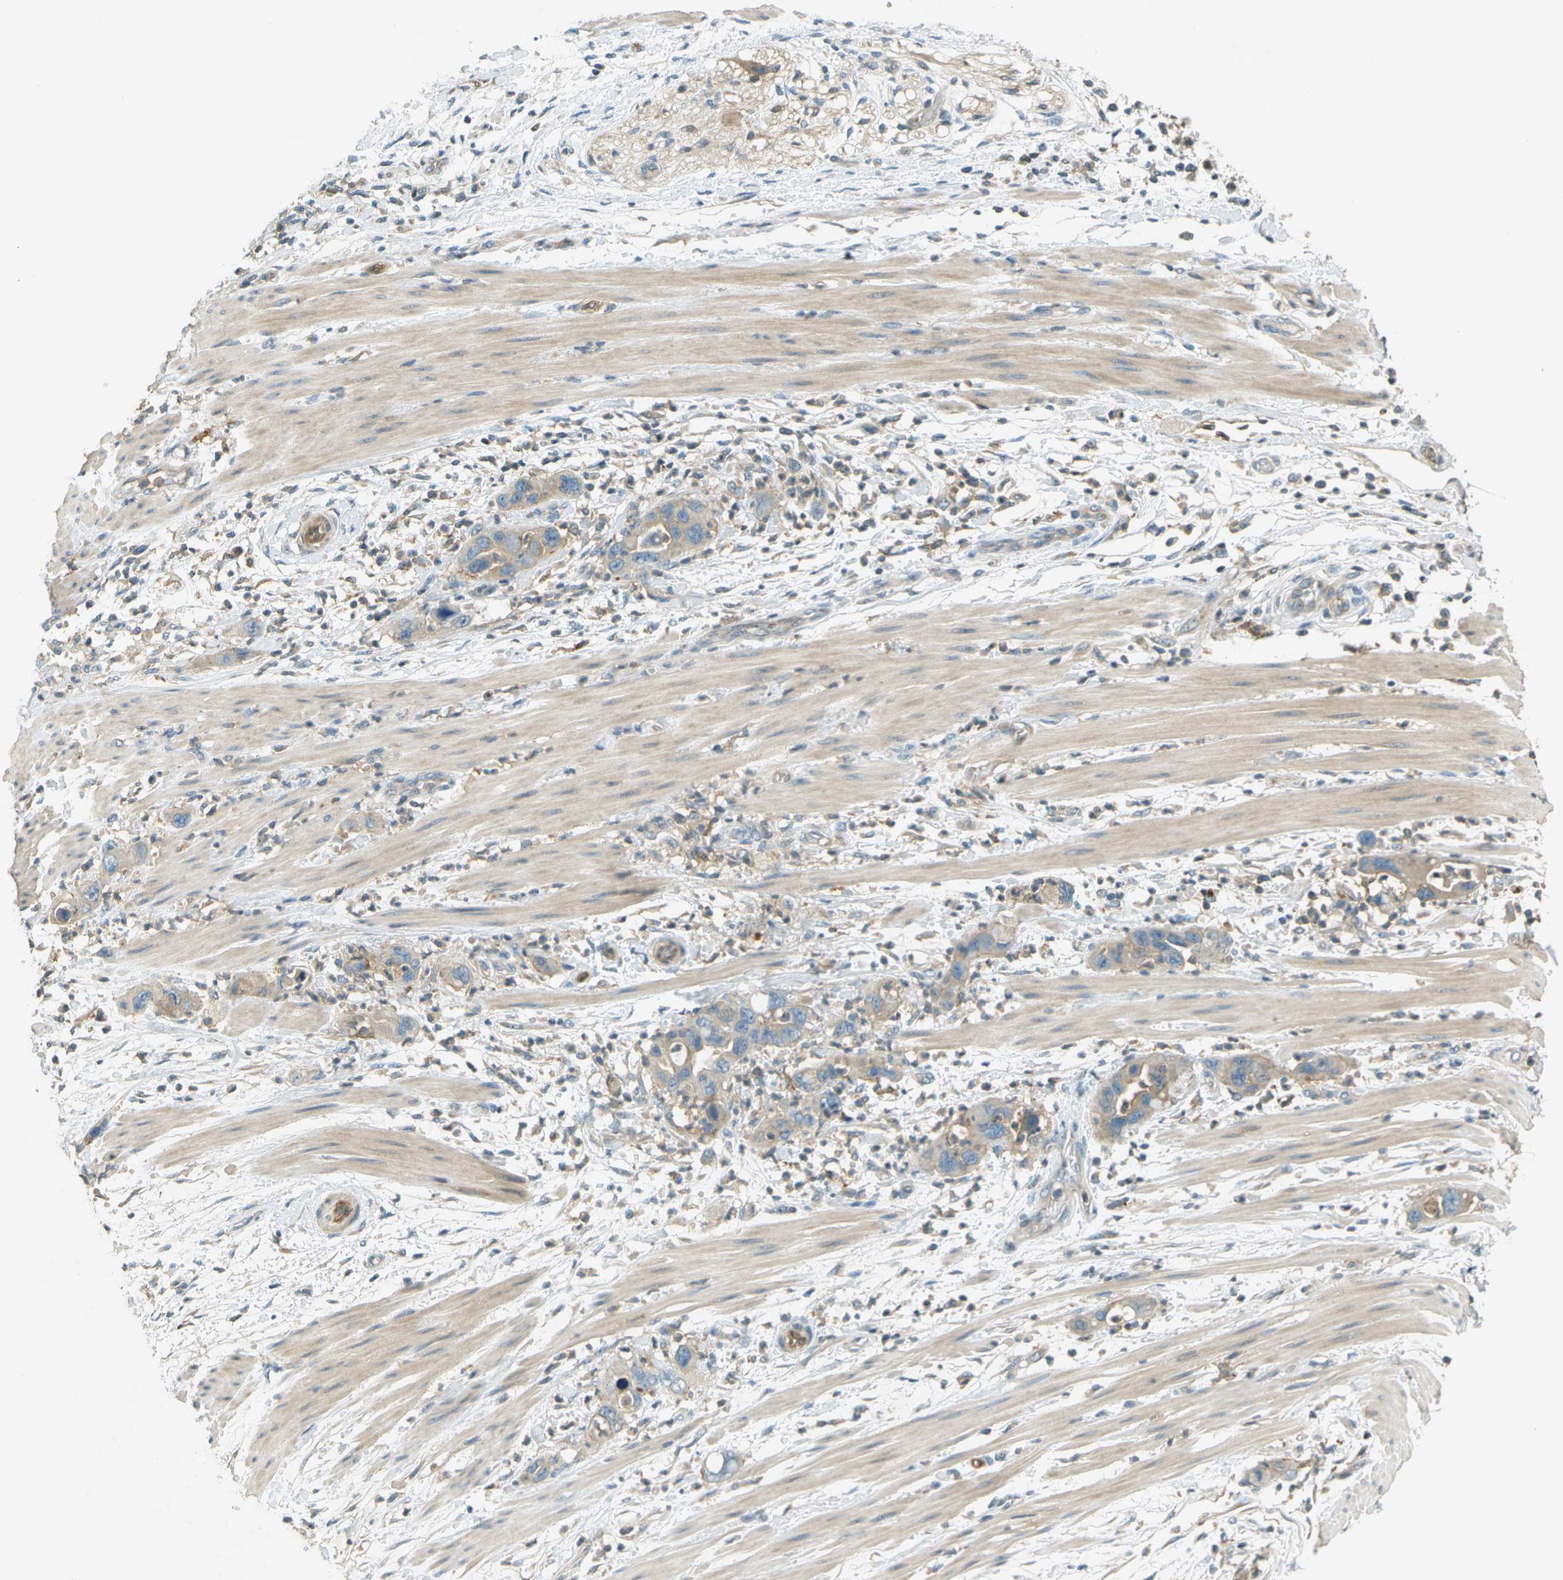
{"staining": {"intensity": "weak", "quantity": ">75%", "location": "cytoplasmic/membranous"}, "tissue": "pancreatic cancer", "cell_type": "Tumor cells", "image_type": "cancer", "snomed": [{"axis": "morphology", "description": "Adenocarcinoma, NOS"}, {"axis": "topography", "description": "Pancreas"}], "caption": "An image of human pancreatic adenocarcinoma stained for a protein reveals weak cytoplasmic/membranous brown staining in tumor cells.", "gene": "NUDT4", "patient": {"sex": "female", "age": 71}}